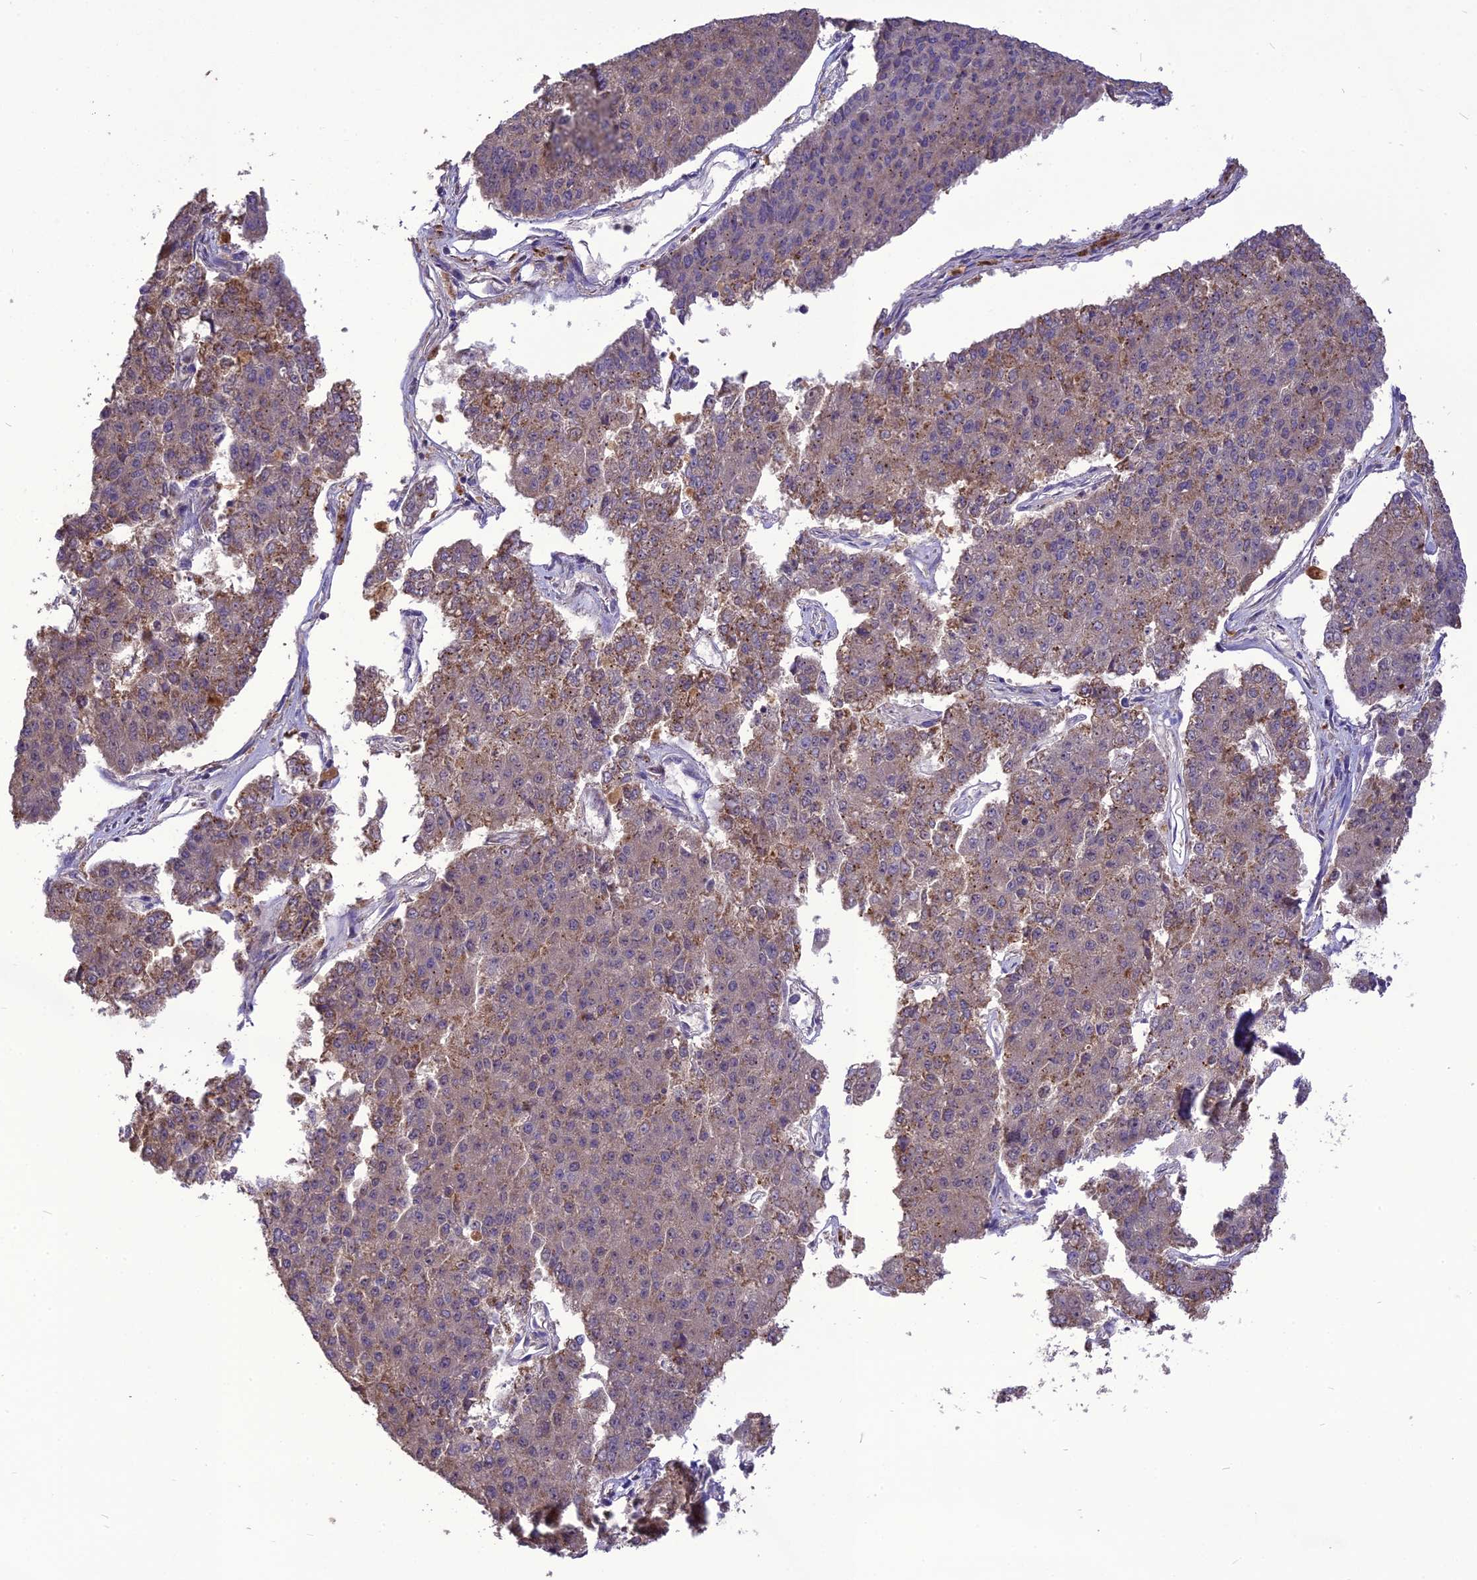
{"staining": {"intensity": "weak", "quantity": "25%-75%", "location": "cytoplasmic/membranous"}, "tissue": "pancreatic cancer", "cell_type": "Tumor cells", "image_type": "cancer", "snomed": [{"axis": "morphology", "description": "Adenocarcinoma, NOS"}, {"axis": "topography", "description": "Pancreas"}], "caption": "Pancreatic cancer (adenocarcinoma) tissue demonstrates weak cytoplasmic/membranous expression in about 25%-75% of tumor cells, visualized by immunohistochemistry.", "gene": "NUDT8", "patient": {"sex": "male", "age": 50}}